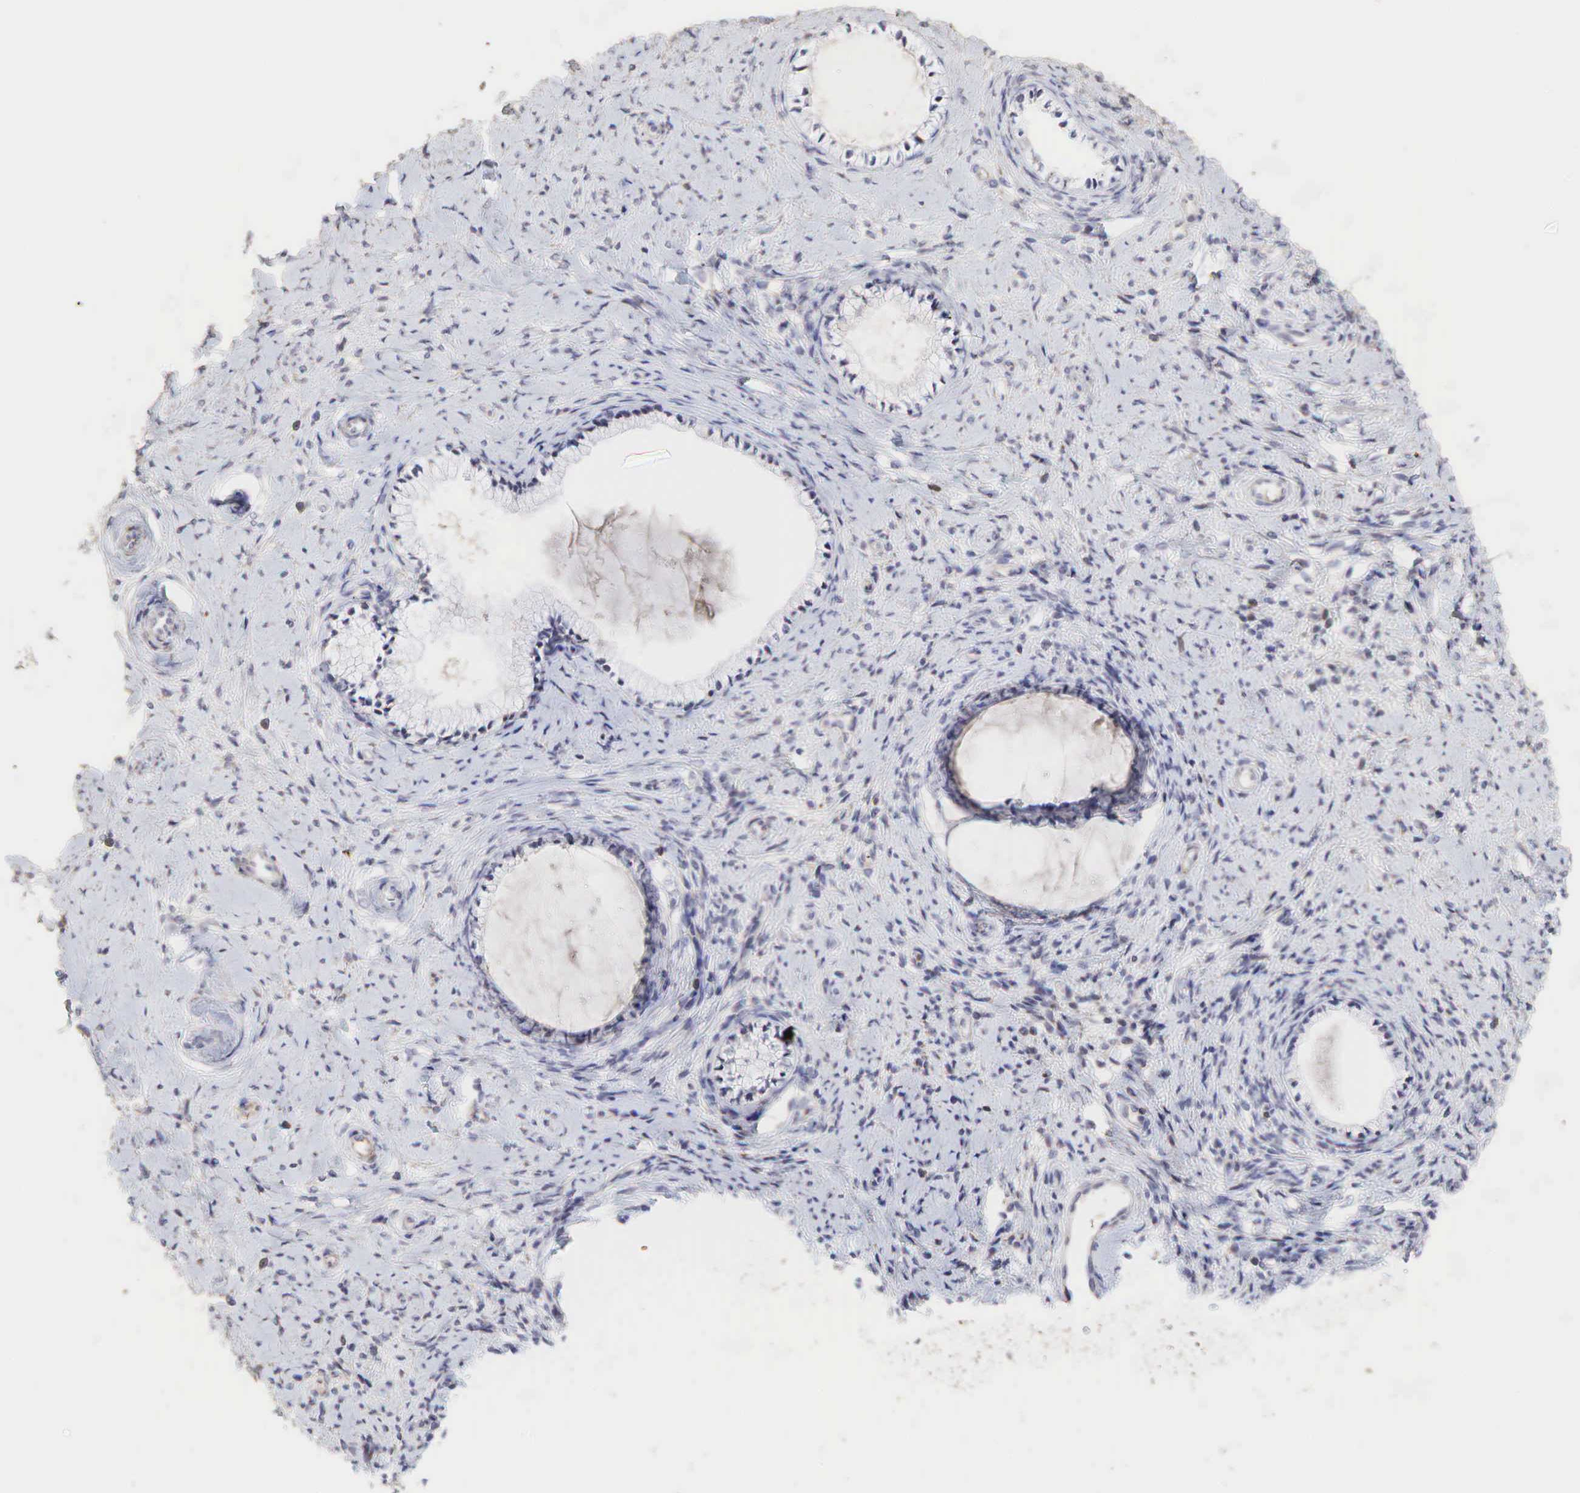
{"staining": {"intensity": "negative", "quantity": "none", "location": "none"}, "tissue": "cervix", "cell_type": "Glandular cells", "image_type": "normal", "snomed": [{"axis": "morphology", "description": "Normal tissue, NOS"}, {"axis": "topography", "description": "Cervix"}], "caption": "IHC of benign human cervix reveals no positivity in glandular cells. (DAB IHC, high magnification).", "gene": "DKC1", "patient": {"sex": "female", "age": 70}}